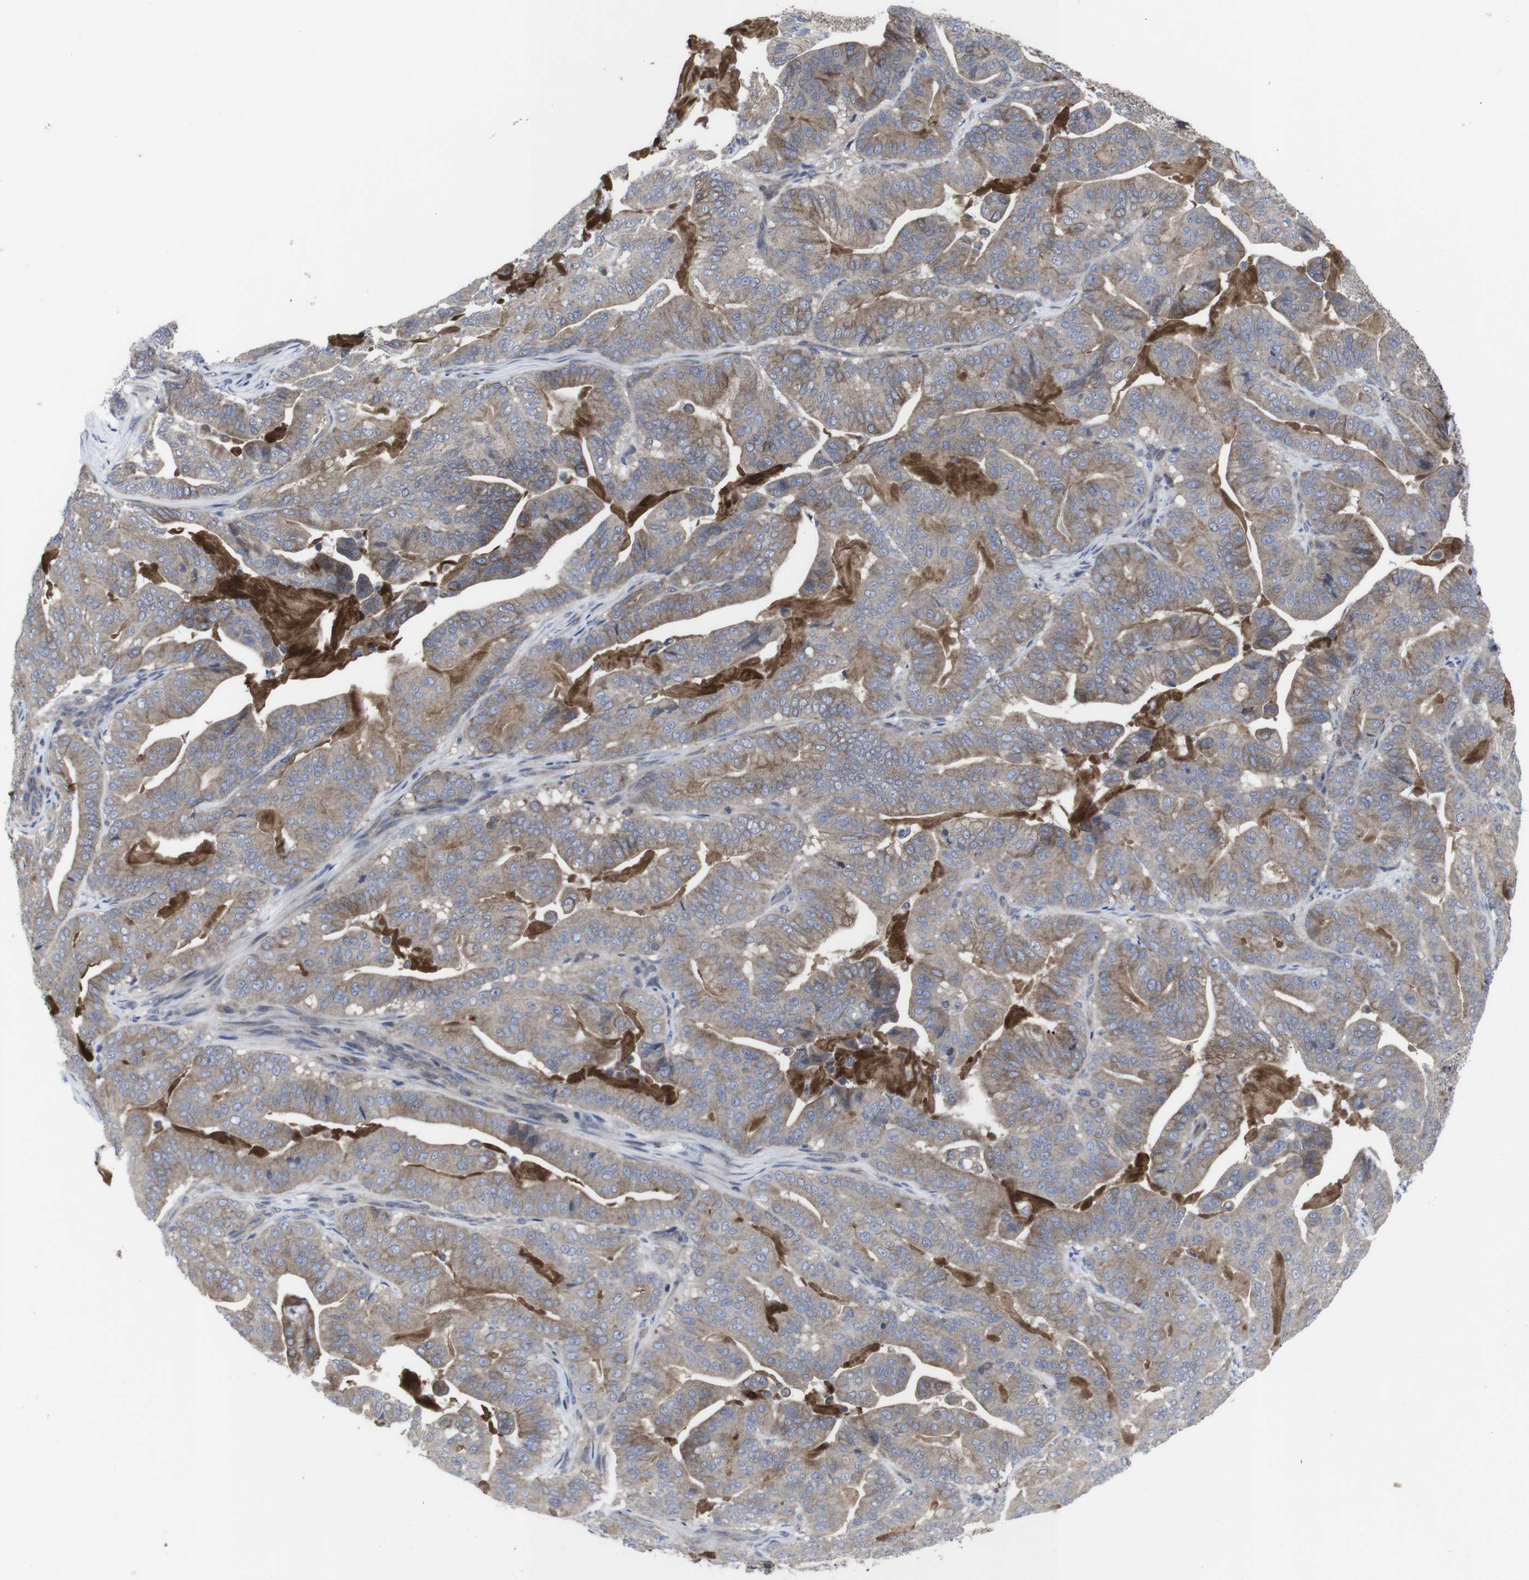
{"staining": {"intensity": "weak", "quantity": ">75%", "location": "cytoplasmic/membranous"}, "tissue": "pancreatic cancer", "cell_type": "Tumor cells", "image_type": "cancer", "snomed": [{"axis": "morphology", "description": "Adenocarcinoma, NOS"}, {"axis": "topography", "description": "Pancreas"}], "caption": "IHC (DAB (3,3'-diaminobenzidine)) staining of human adenocarcinoma (pancreatic) demonstrates weak cytoplasmic/membranous protein positivity in about >75% of tumor cells. (brown staining indicates protein expression, while blue staining denotes nuclei).", "gene": "HPRT1", "patient": {"sex": "male", "age": 63}}